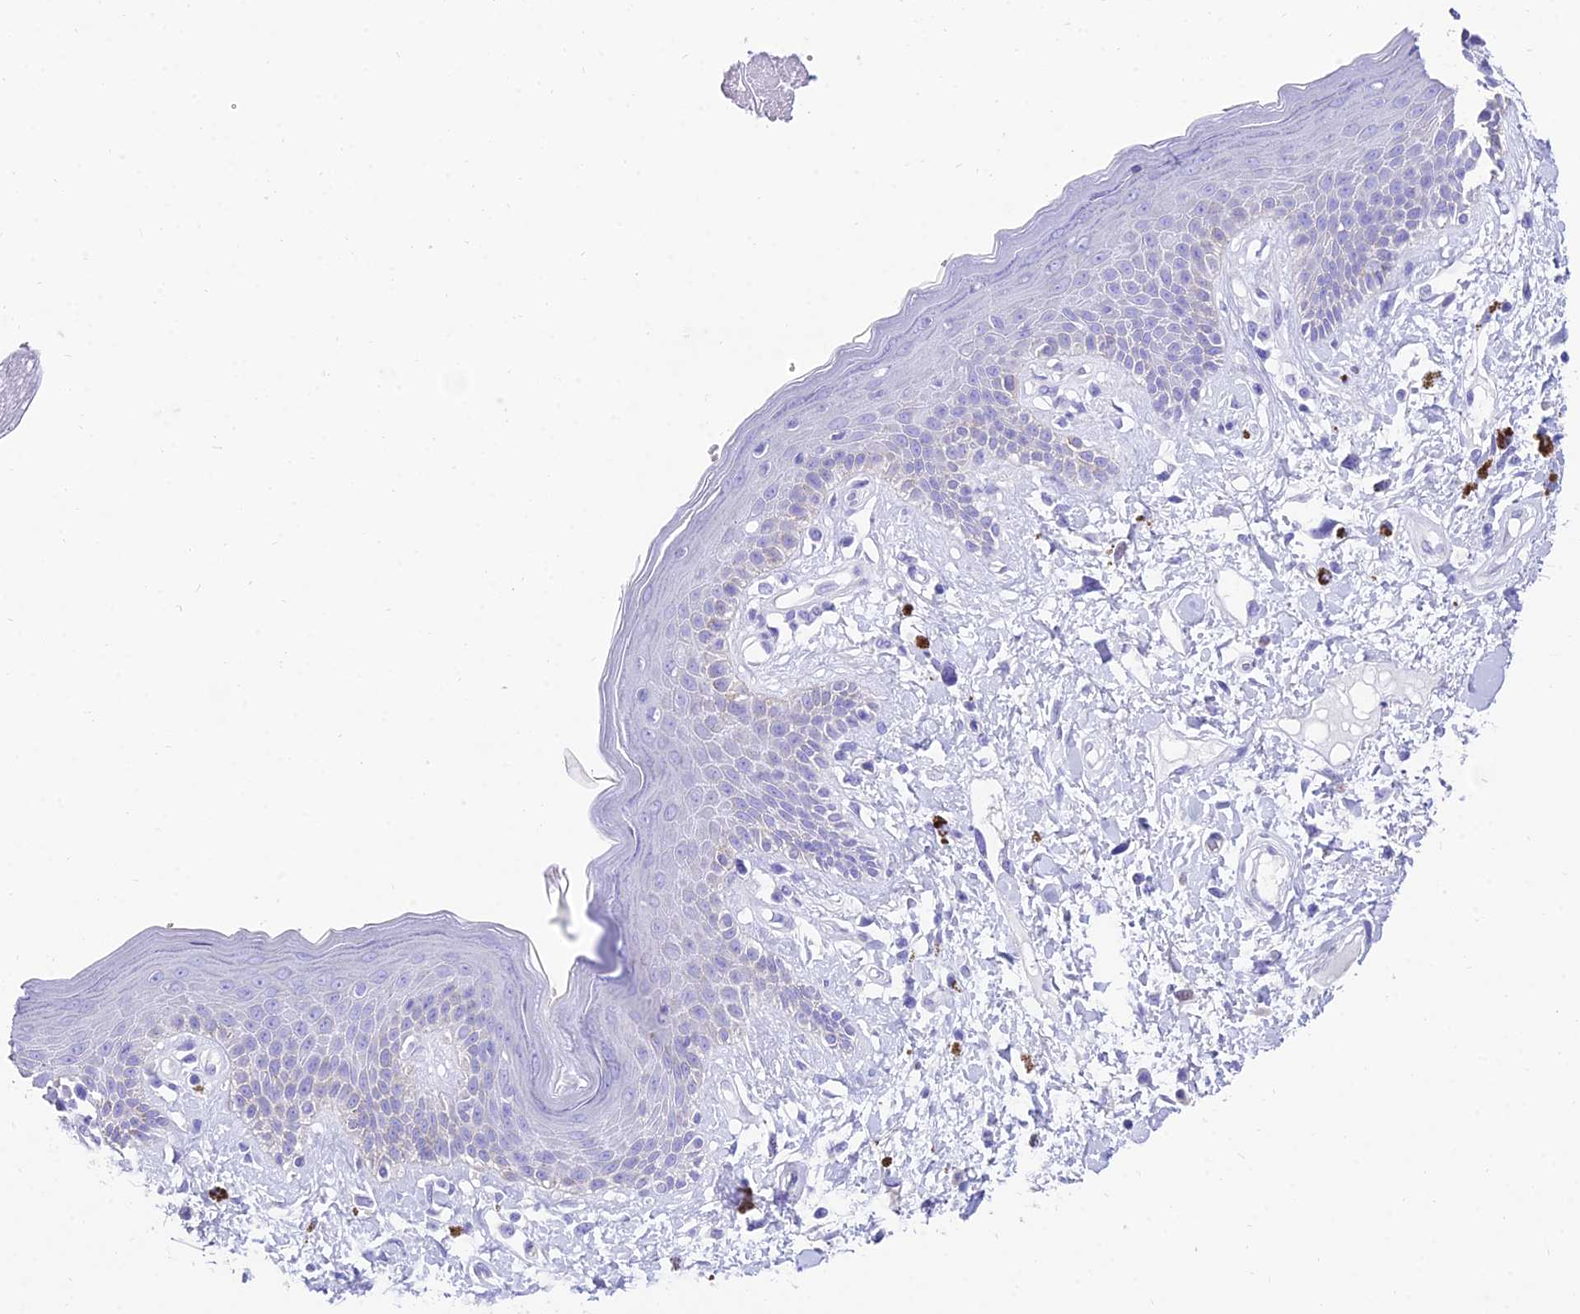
{"staining": {"intensity": "negative", "quantity": "none", "location": "none"}, "tissue": "skin", "cell_type": "Epidermal cells", "image_type": "normal", "snomed": [{"axis": "morphology", "description": "Normal tissue, NOS"}, {"axis": "topography", "description": "Anal"}], "caption": "This is an immunohistochemistry photomicrograph of normal skin. There is no staining in epidermal cells.", "gene": "TAC3", "patient": {"sex": "female", "age": 78}}